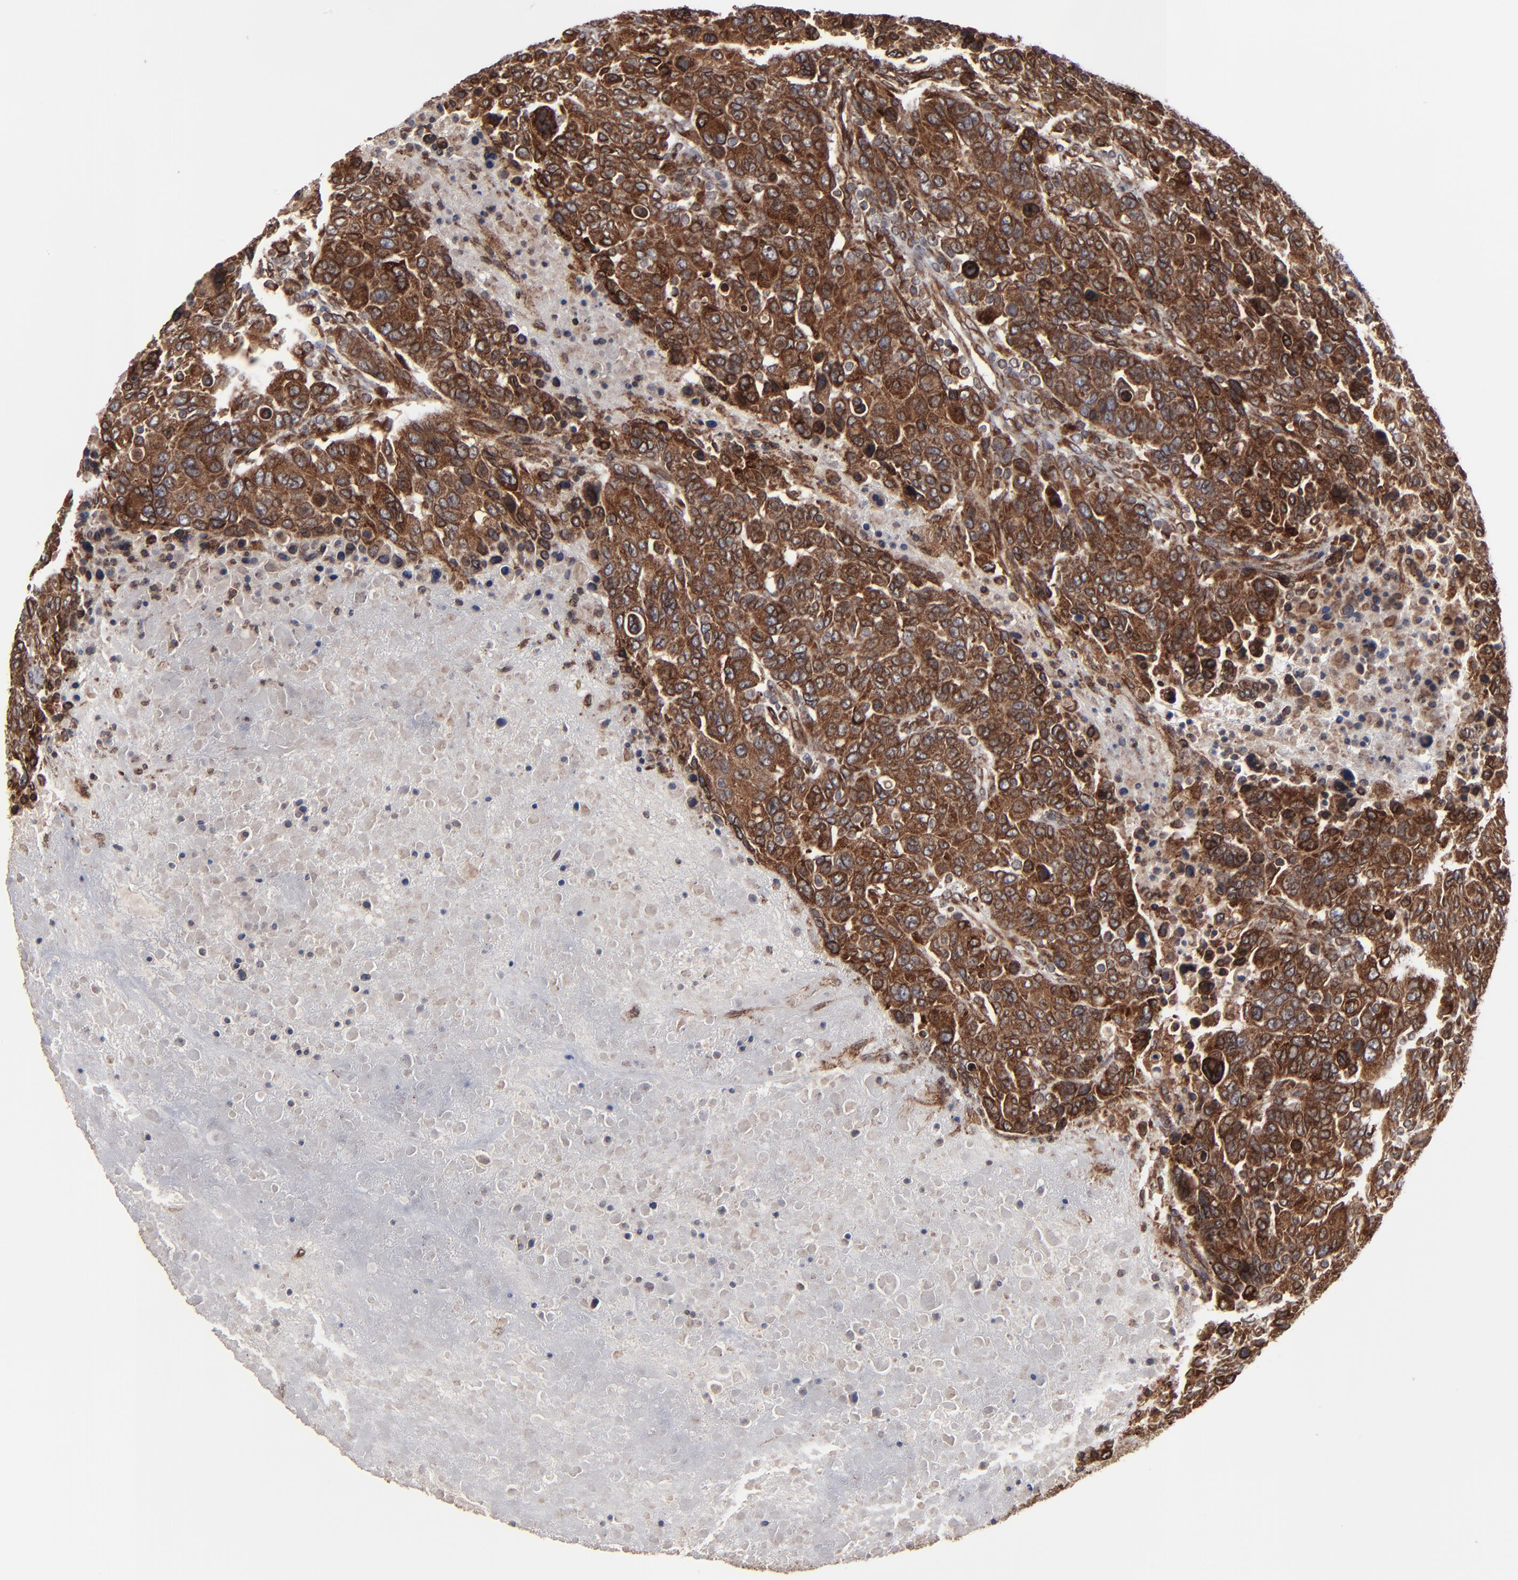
{"staining": {"intensity": "strong", "quantity": ">75%", "location": "cytoplasmic/membranous"}, "tissue": "breast cancer", "cell_type": "Tumor cells", "image_type": "cancer", "snomed": [{"axis": "morphology", "description": "Duct carcinoma"}, {"axis": "topography", "description": "Breast"}], "caption": "High-power microscopy captured an immunohistochemistry micrograph of breast cancer (intraductal carcinoma), revealing strong cytoplasmic/membranous positivity in approximately >75% of tumor cells.", "gene": "CNIH1", "patient": {"sex": "female", "age": 37}}